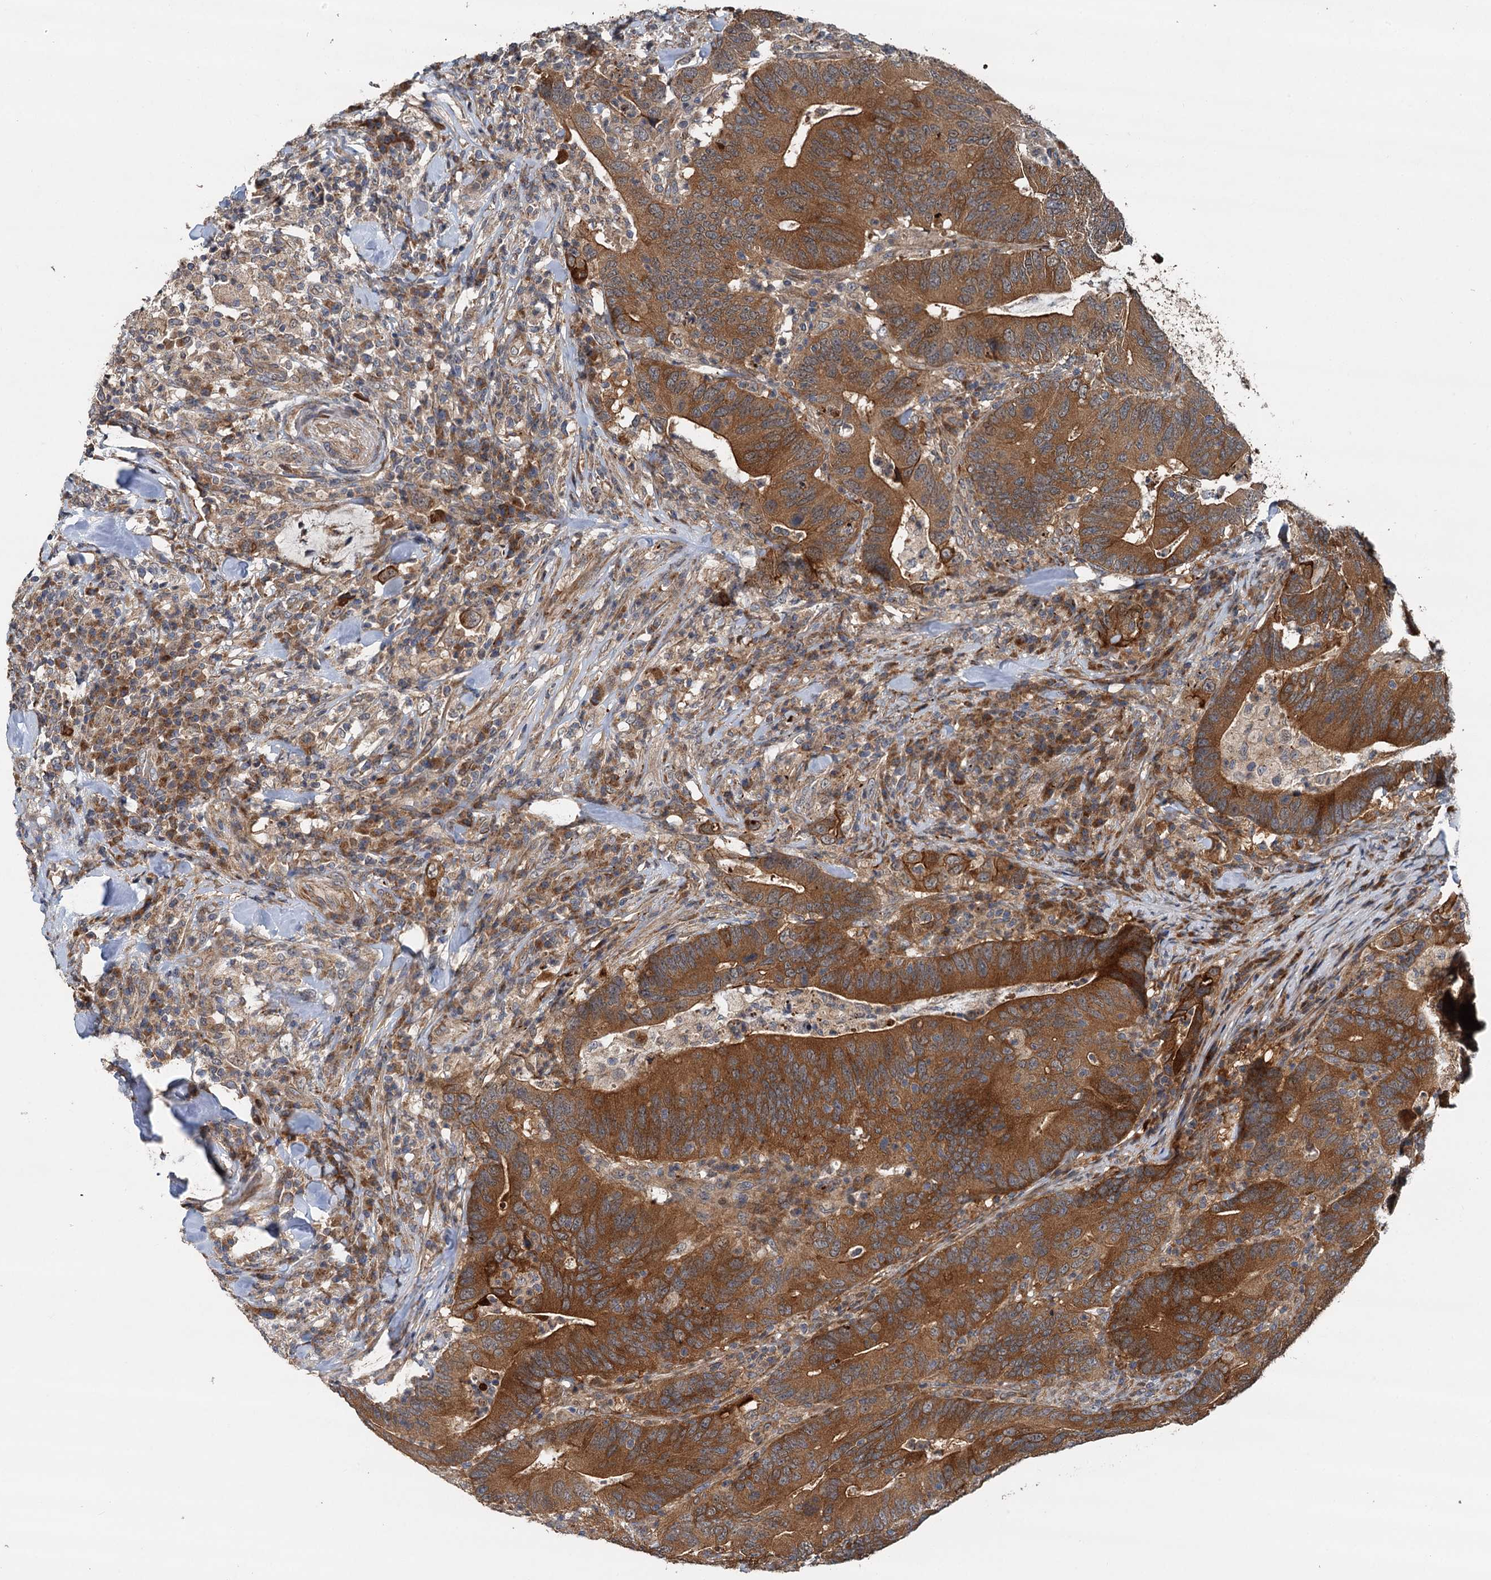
{"staining": {"intensity": "strong", "quantity": ">75%", "location": "cytoplasmic/membranous"}, "tissue": "colorectal cancer", "cell_type": "Tumor cells", "image_type": "cancer", "snomed": [{"axis": "morphology", "description": "Adenocarcinoma, NOS"}, {"axis": "topography", "description": "Colon"}], "caption": "Brown immunohistochemical staining in colorectal cancer displays strong cytoplasmic/membranous positivity in approximately >75% of tumor cells.", "gene": "LRRK2", "patient": {"sex": "female", "age": 66}}